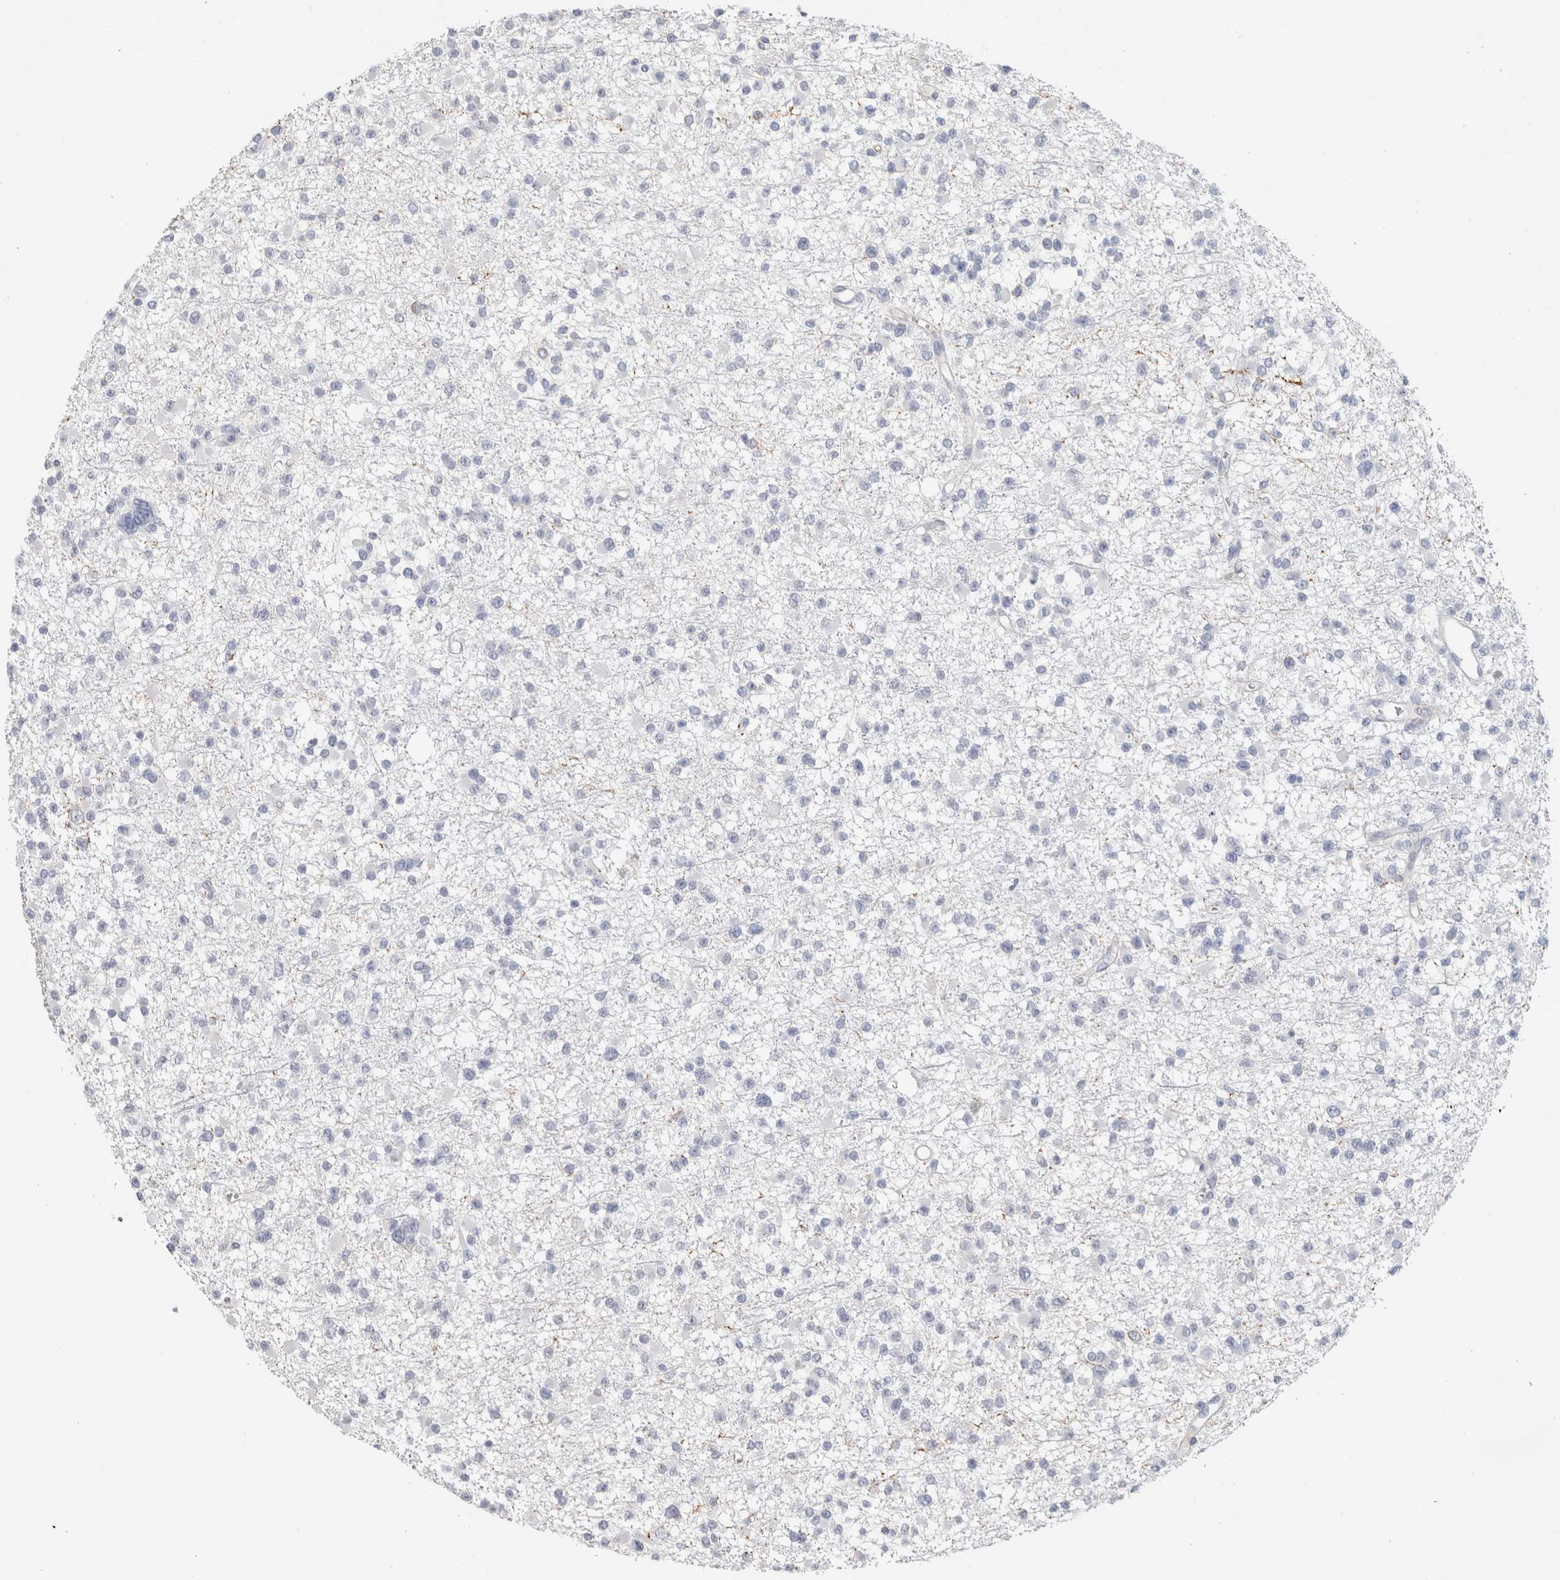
{"staining": {"intensity": "negative", "quantity": "none", "location": "none"}, "tissue": "glioma", "cell_type": "Tumor cells", "image_type": "cancer", "snomed": [{"axis": "morphology", "description": "Glioma, malignant, Low grade"}, {"axis": "topography", "description": "Brain"}], "caption": "Immunohistochemistry (IHC) histopathology image of human malignant glioma (low-grade) stained for a protein (brown), which displays no positivity in tumor cells.", "gene": "SLC6A1", "patient": {"sex": "female", "age": 22}}